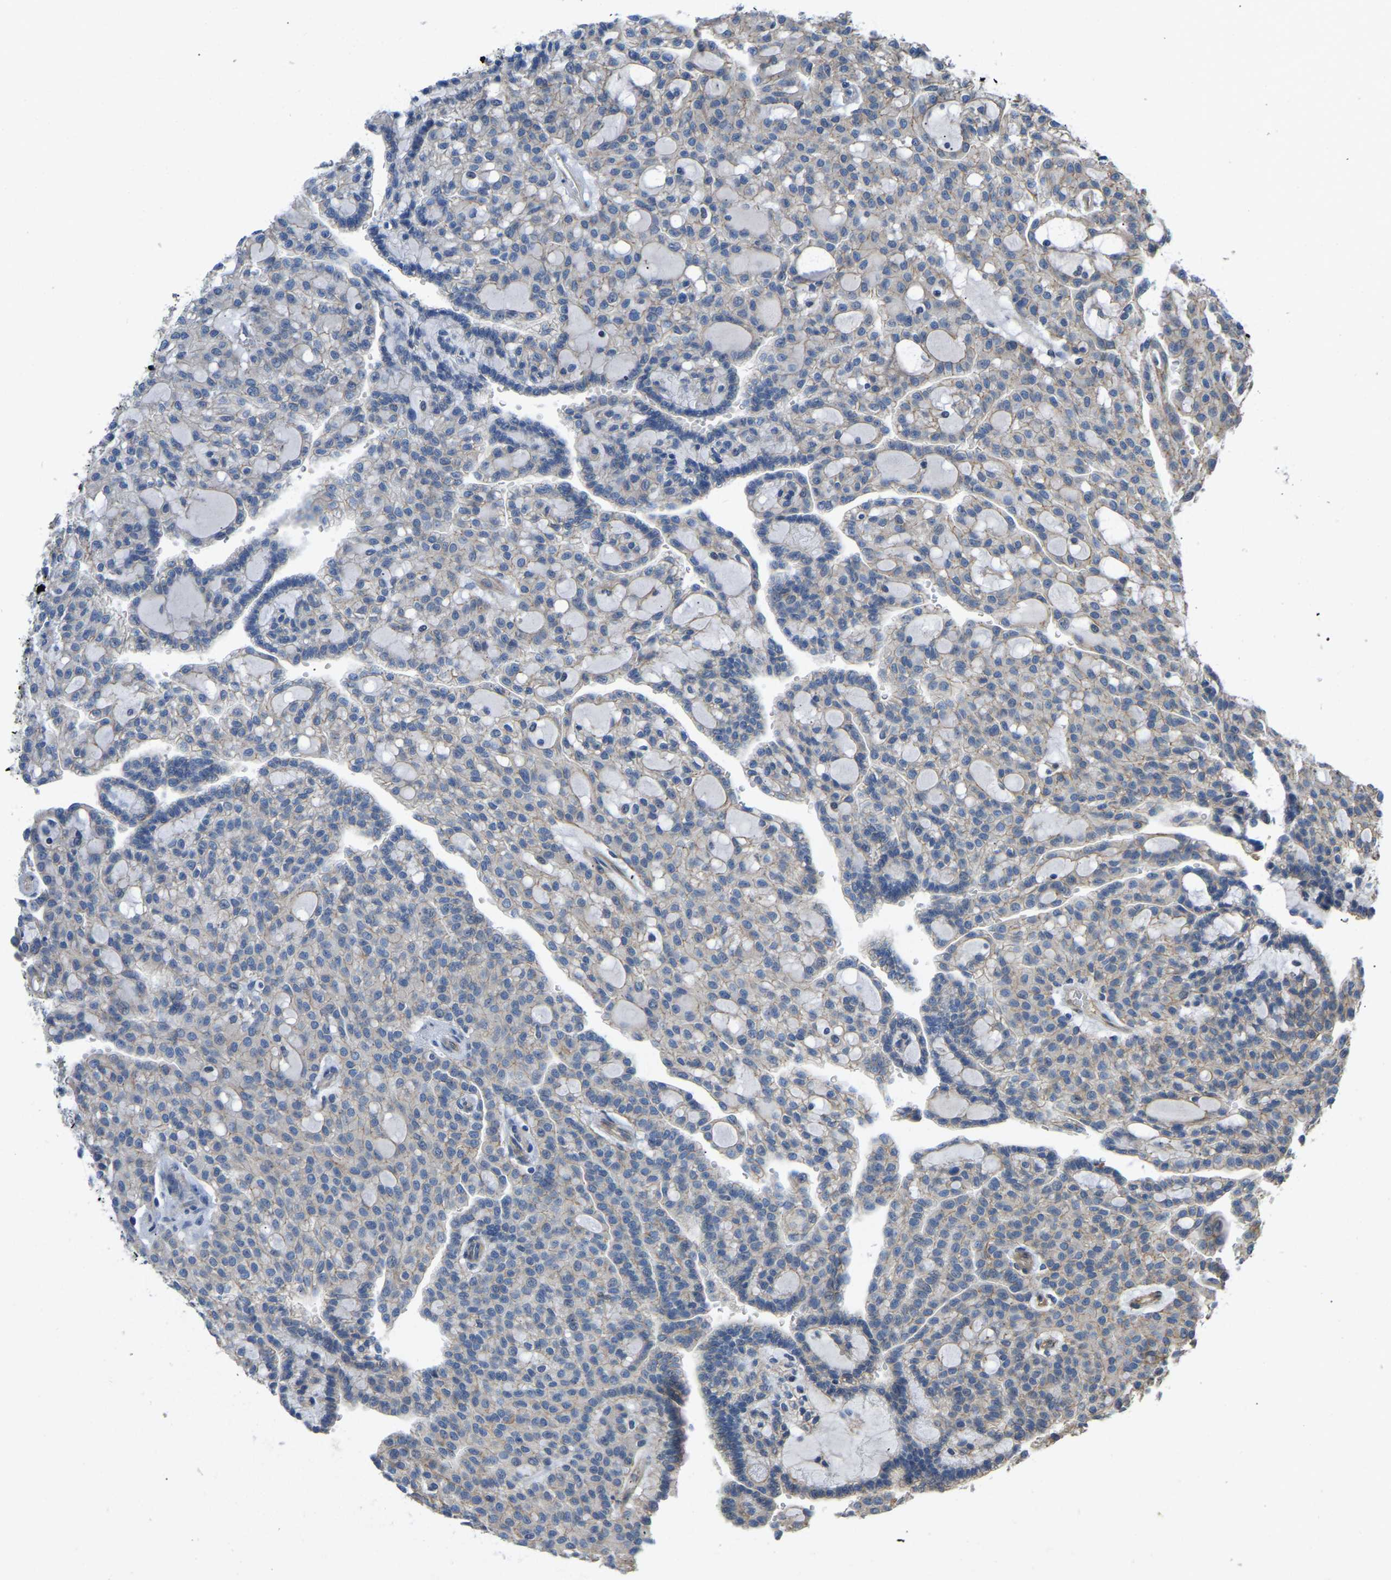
{"staining": {"intensity": "weak", "quantity": "25%-75%", "location": "cytoplasmic/membranous"}, "tissue": "renal cancer", "cell_type": "Tumor cells", "image_type": "cancer", "snomed": [{"axis": "morphology", "description": "Adenocarcinoma, NOS"}, {"axis": "topography", "description": "Kidney"}], "caption": "A high-resolution micrograph shows IHC staining of adenocarcinoma (renal), which exhibits weak cytoplasmic/membranous positivity in approximately 25%-75% of tumor cells.", "gene": "HIGD2B", "patient": {"sex": "male", "age": 63}}